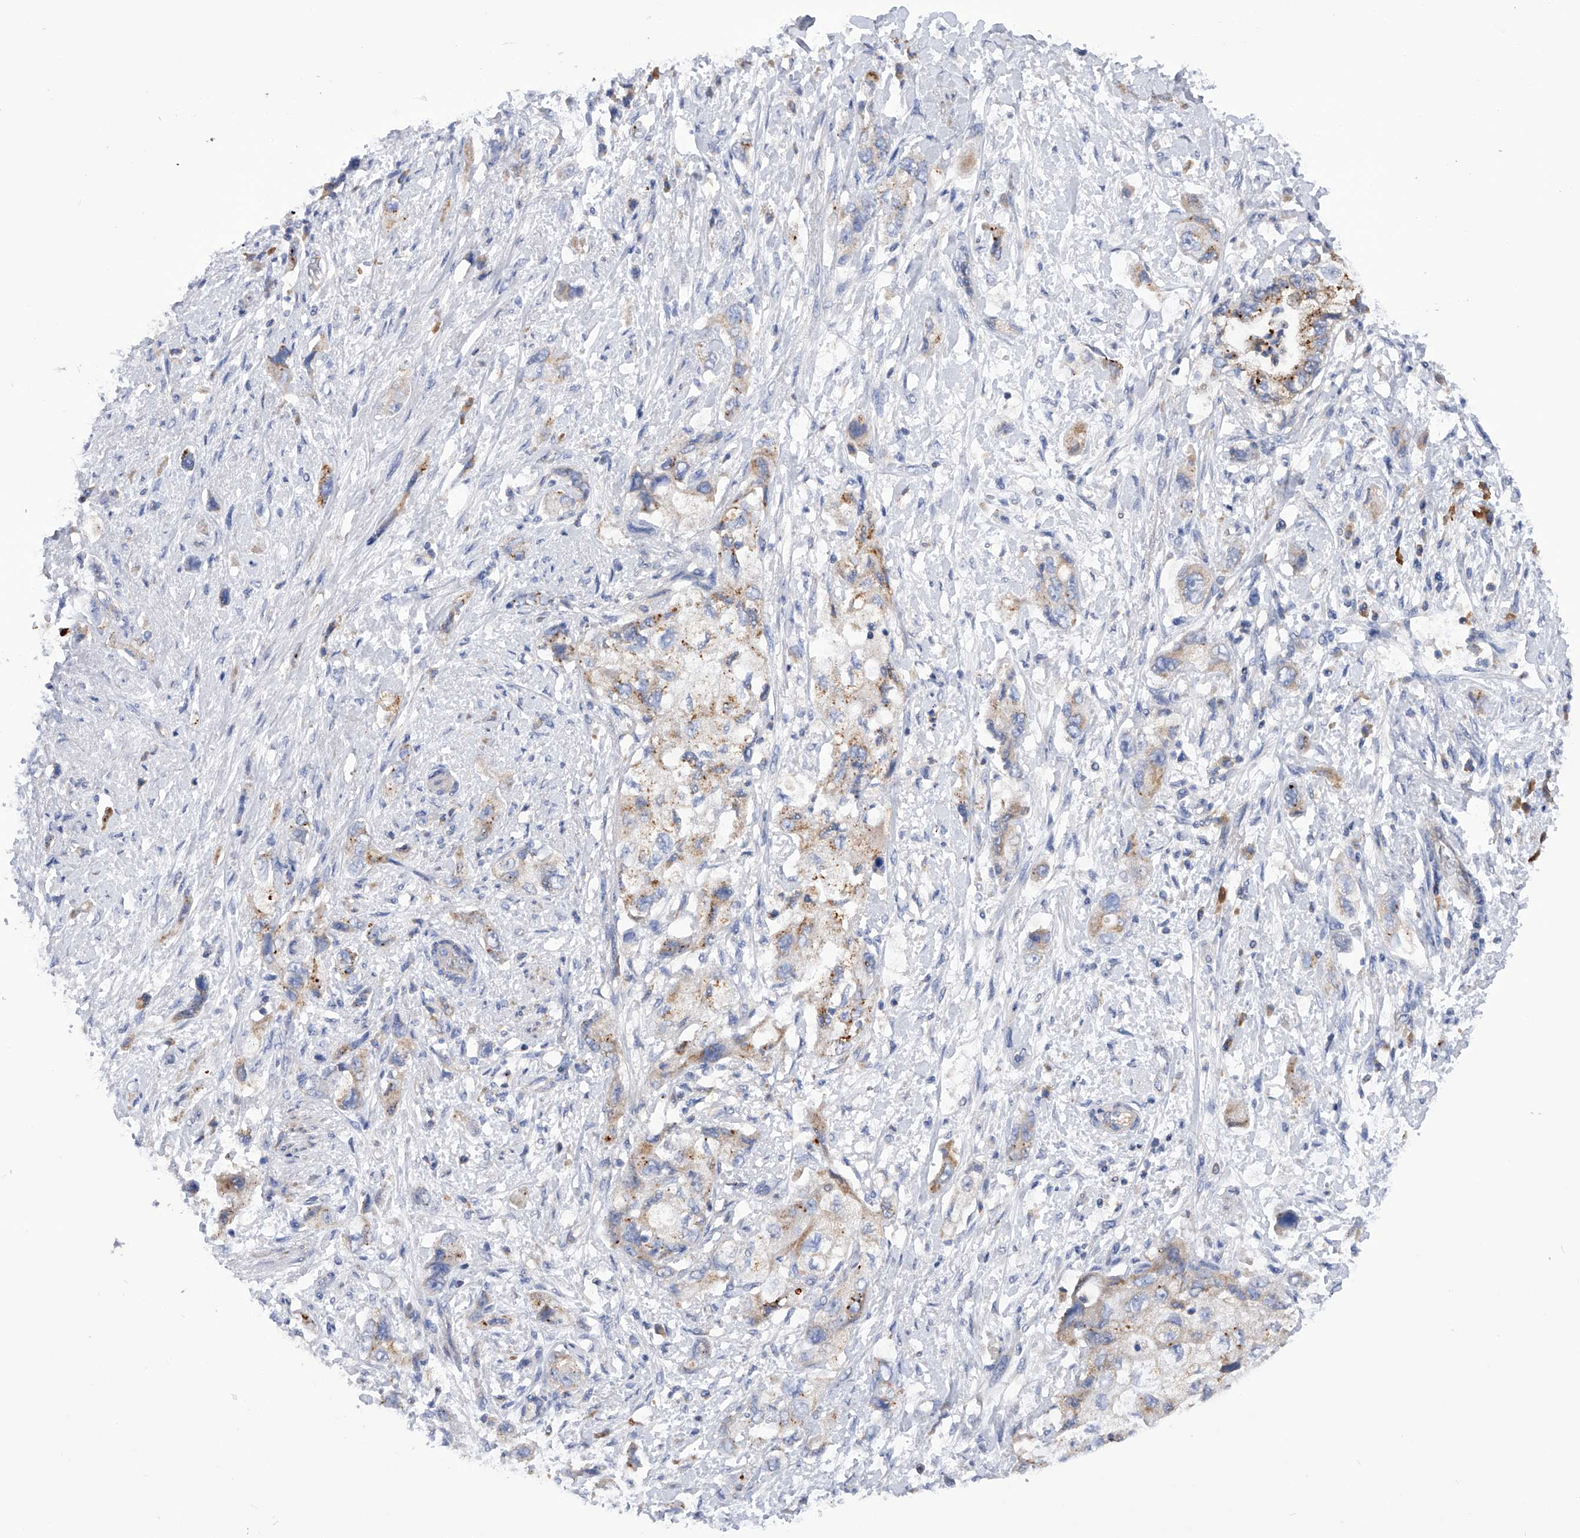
{"staining": {"intensity": "weak", "quantity": "25%-75%", "location": "cytoplasmic/membranous"}, "tissue": "pancreatic cancer", "cell_type": "Tumor cells", "image_type": "cancer", "snomed": [{"axis": "morphology", "description": "Adenocarcinoma, NOS"}, {"axis": "topography", "description": "Pancreas"}], "caption": "Weak cytoplasmic/membranous positivity is appreciated in approximately 25%-75% of tumor cells in pancreatic adenocarcinoma.", "gene": "MLYCD", "patient": {"sex": "female", "age": 73}}